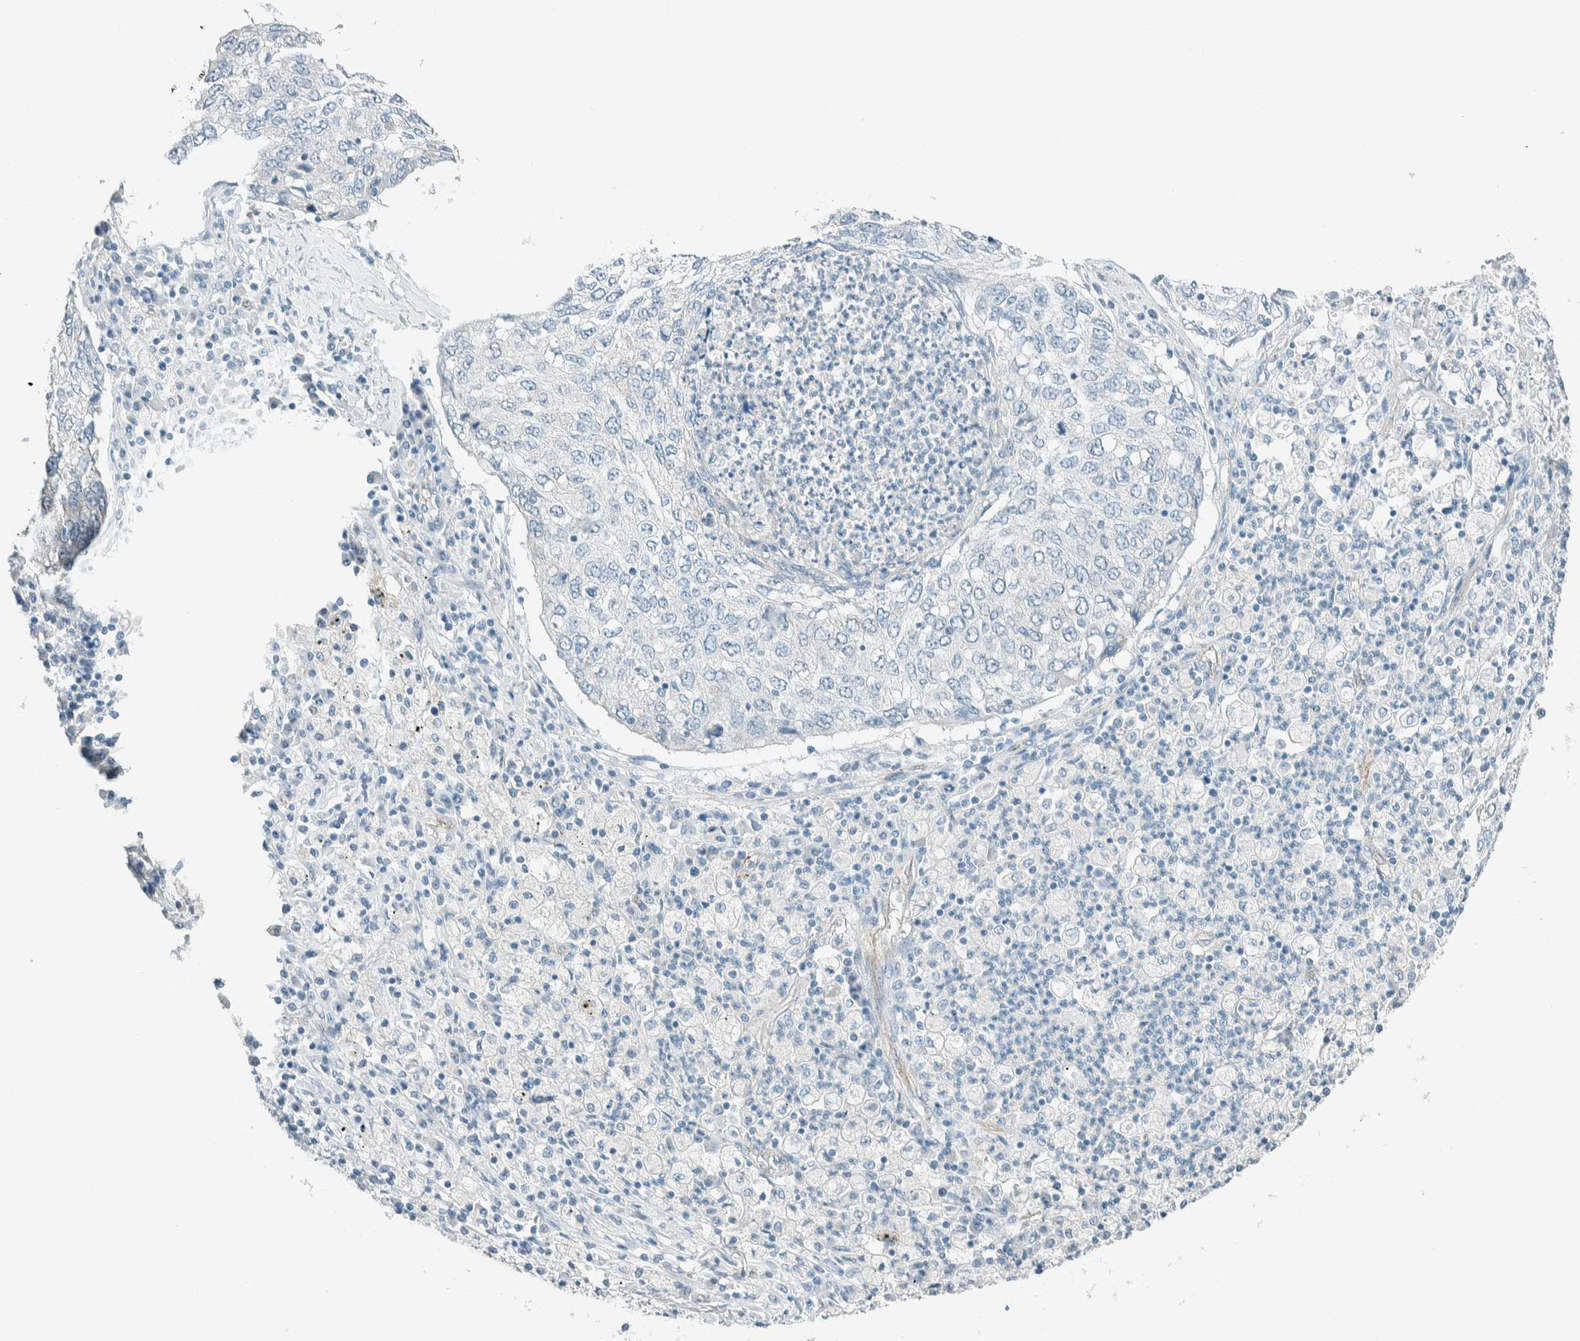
{"staining": {"intensity": "negative", "quantity": "none", "location": "none"}, "tissue": "lung cancer", "cell_type": "Tumor cells", "image_type": "cancer", "snomed": [{"axis": "morphology", "description": "Squamous cell carcinoma, NOS"}, {"axis": "topography", "description": "Lung"}], "caption": "Immunohistochemical staining of squamous cell carcinoma (lung) displays no significant expression in tumor cells.", "gene": "SLFN12", "patient": {"sex": "female", "age": 63}}